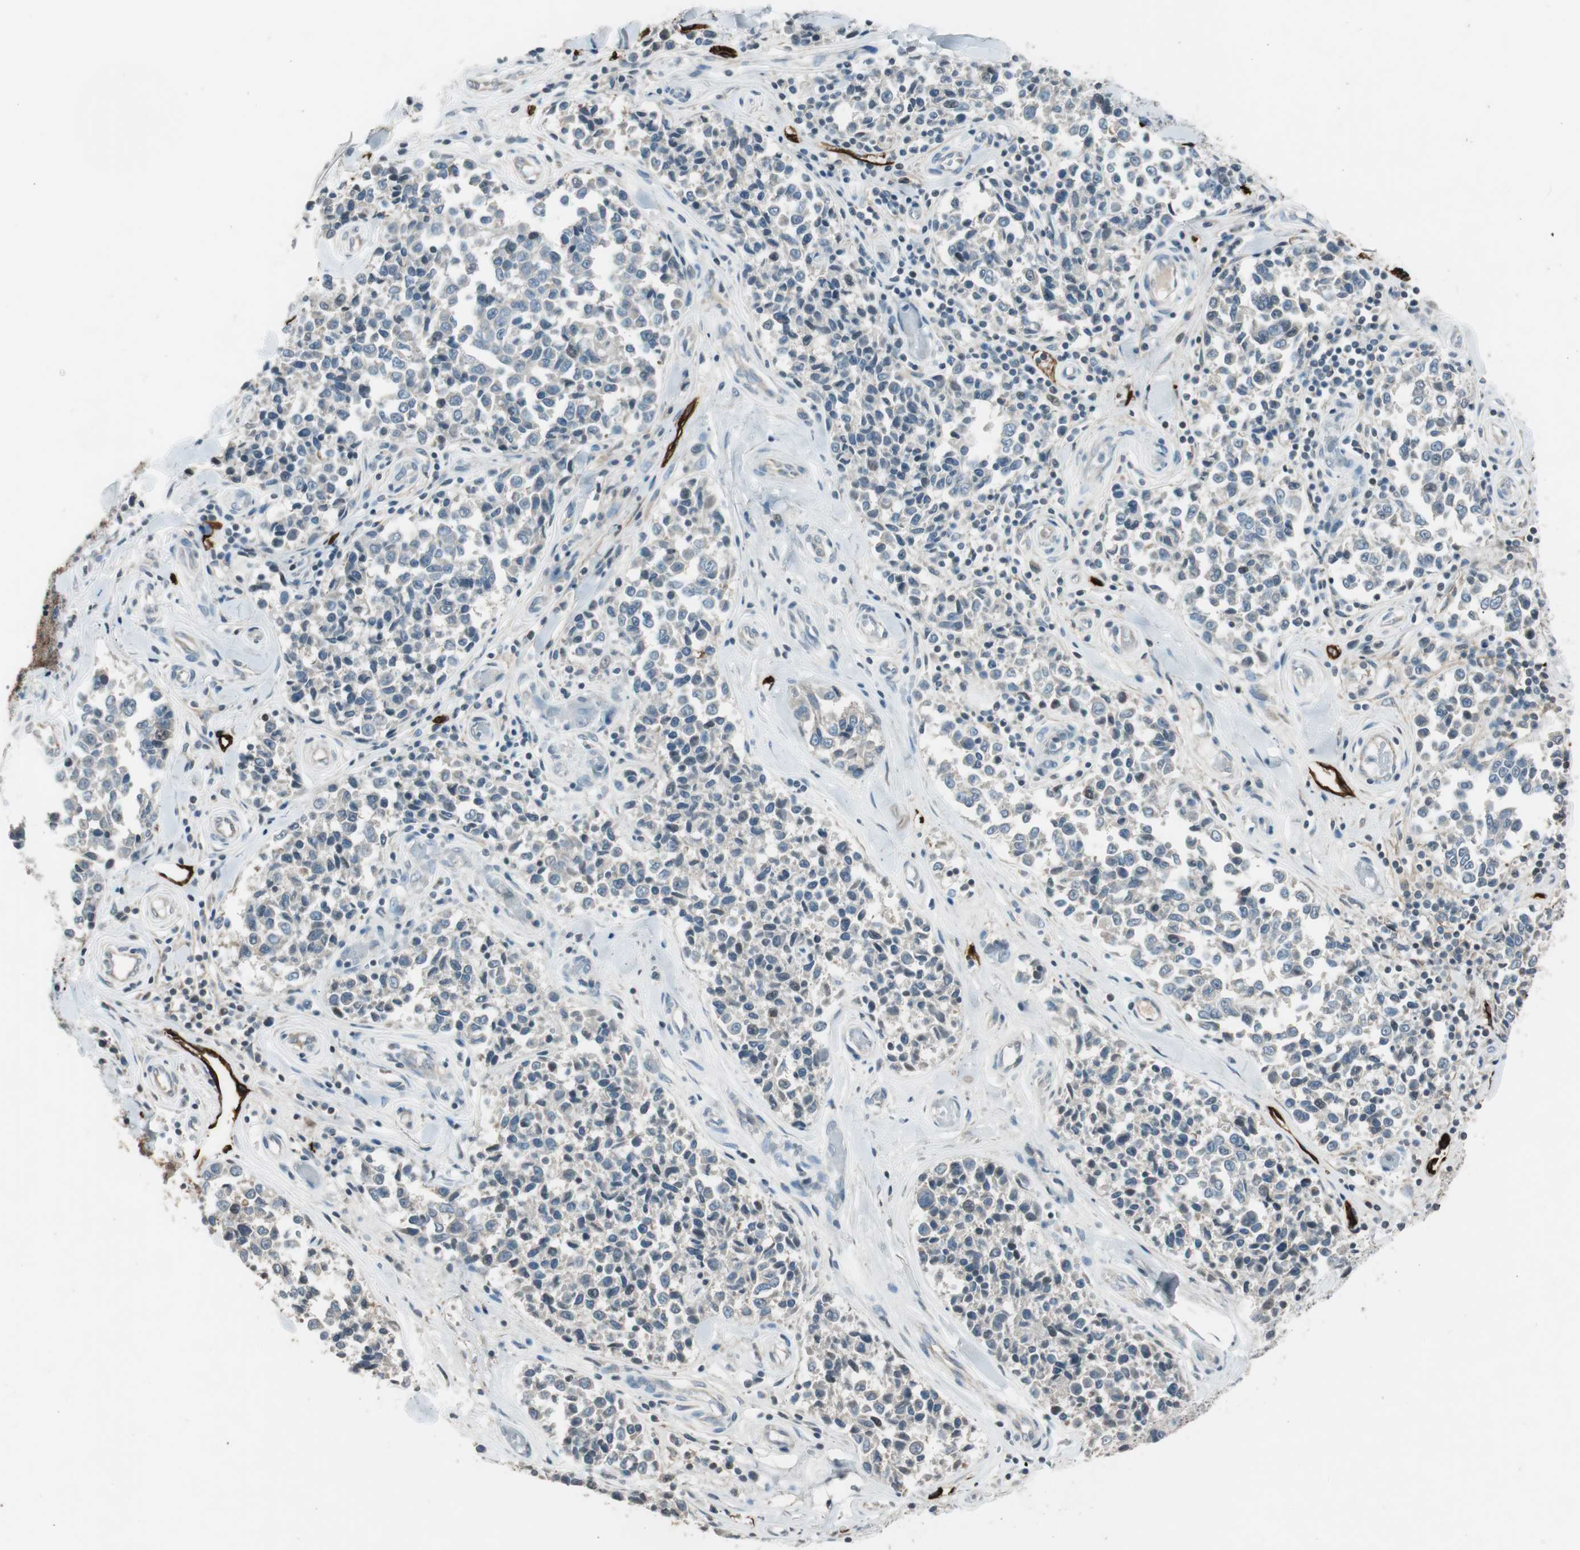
{"staining": {"intensity": "negative", "quantity": "none", "location": "none"}, "tissue": "melanoma", "cell_type": "Tumor cells", "image_type": "cancer", "snomed": [{"axis": "morphology", "description": "Malignant melanoma, NOS"}, {"axis": "topography", "description": "Skin"}], "caption": "Immunohistochemistry micrograph of neoplastic tissue: human malignant melanoma stained with DAB (3,3'-diaminobenzidine) reveals no significant protein staining in tumor cells.", "gene": "PDPN", "patient": {"sex": "female", "age": 64}}